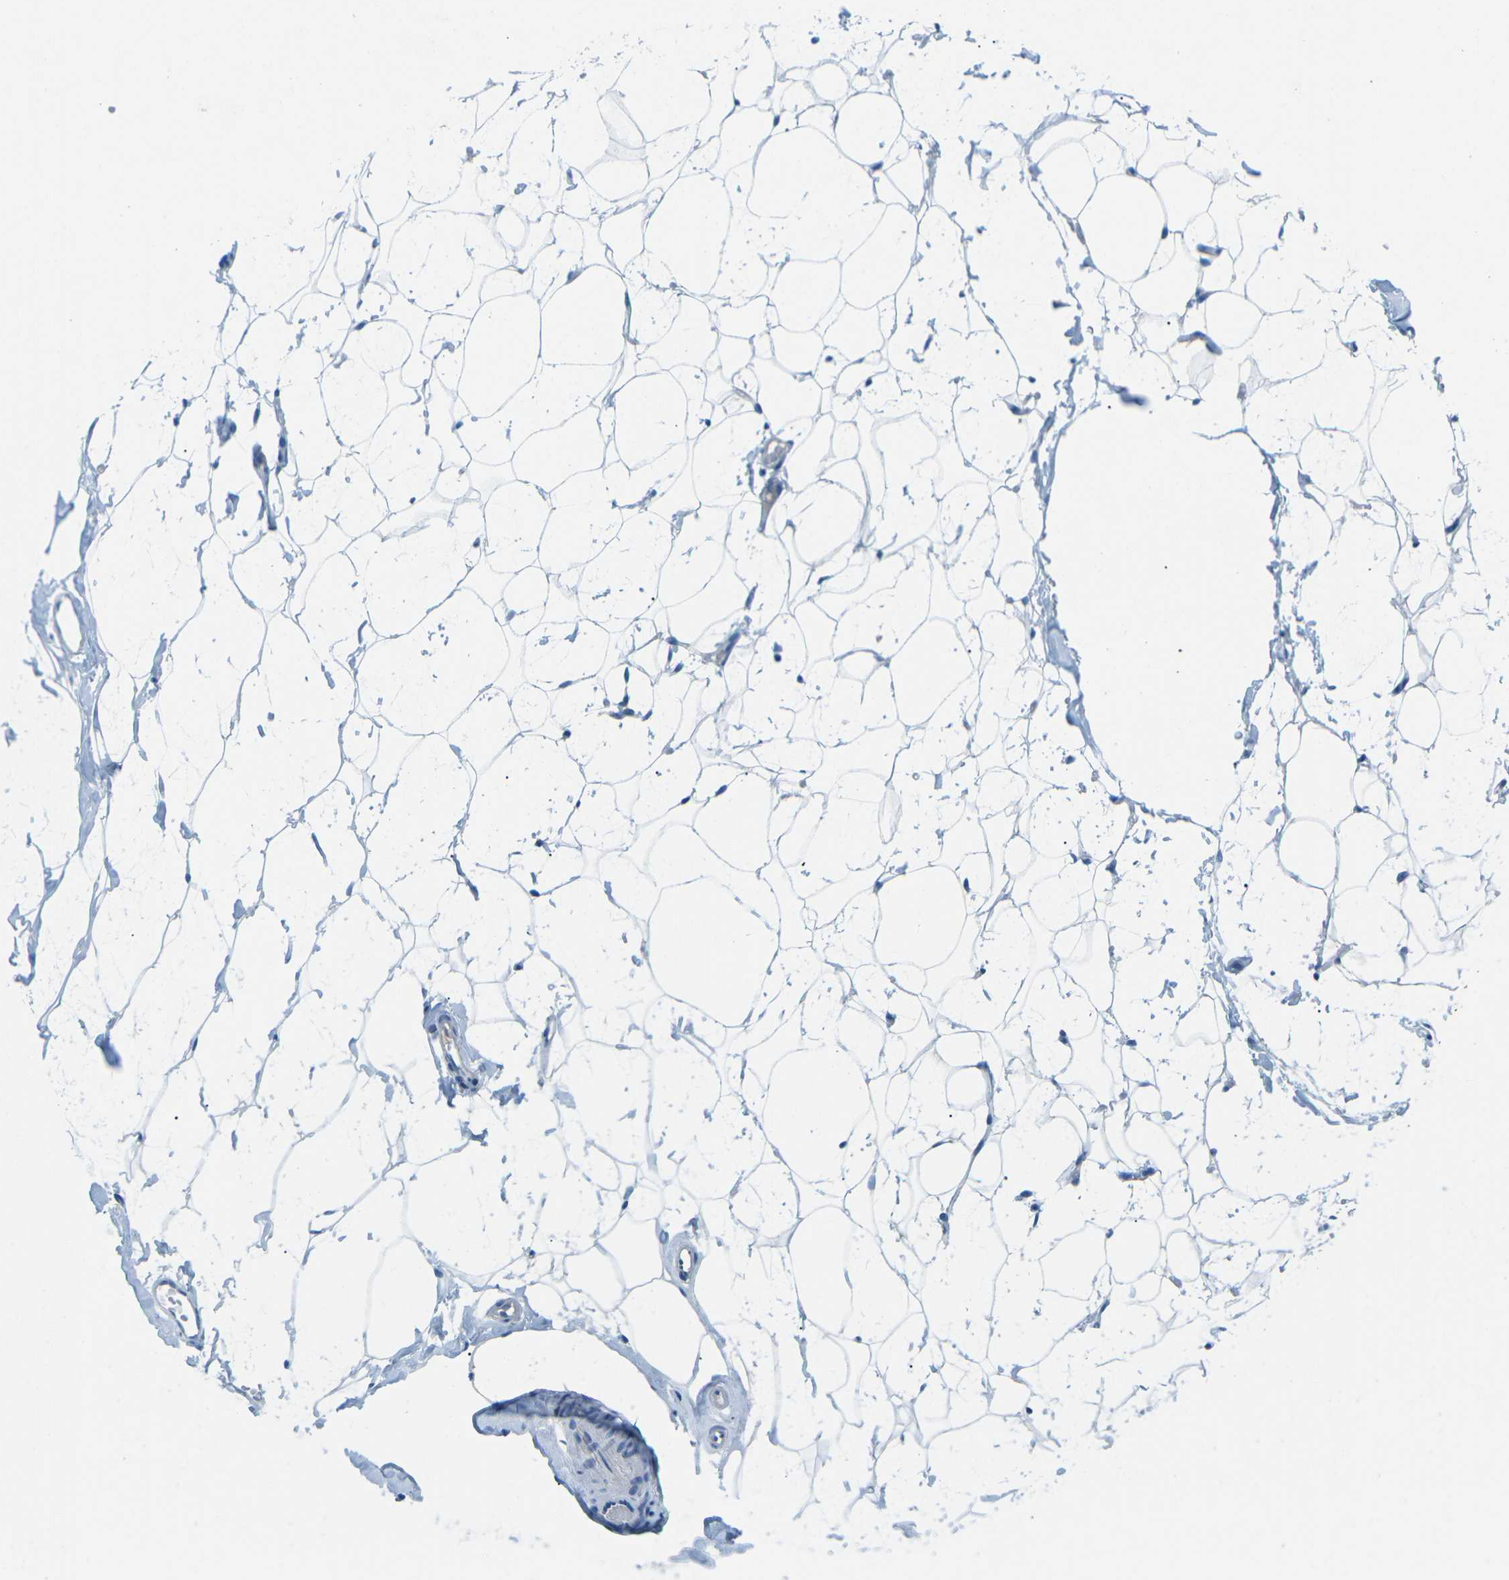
{"staining": {"intensity": "negative", "quantity": "none", "location": "none"}, "tissue": "adipose tissue", "cell_type": "Adipocytes", "image_type": "normal", "snomed": [{"axis": "morphology", "description": "Normal tissue, NOS"}, {"axis": "topography", "description": "Breast"}, {"axis": "topography", "description": "Soft tissue"}], "caption": "Adipose tissue stained for a protein using IHC shows no positivity adipocytes.", "gene": "CD47", "patient": {"sex": "female", "age": 75}}